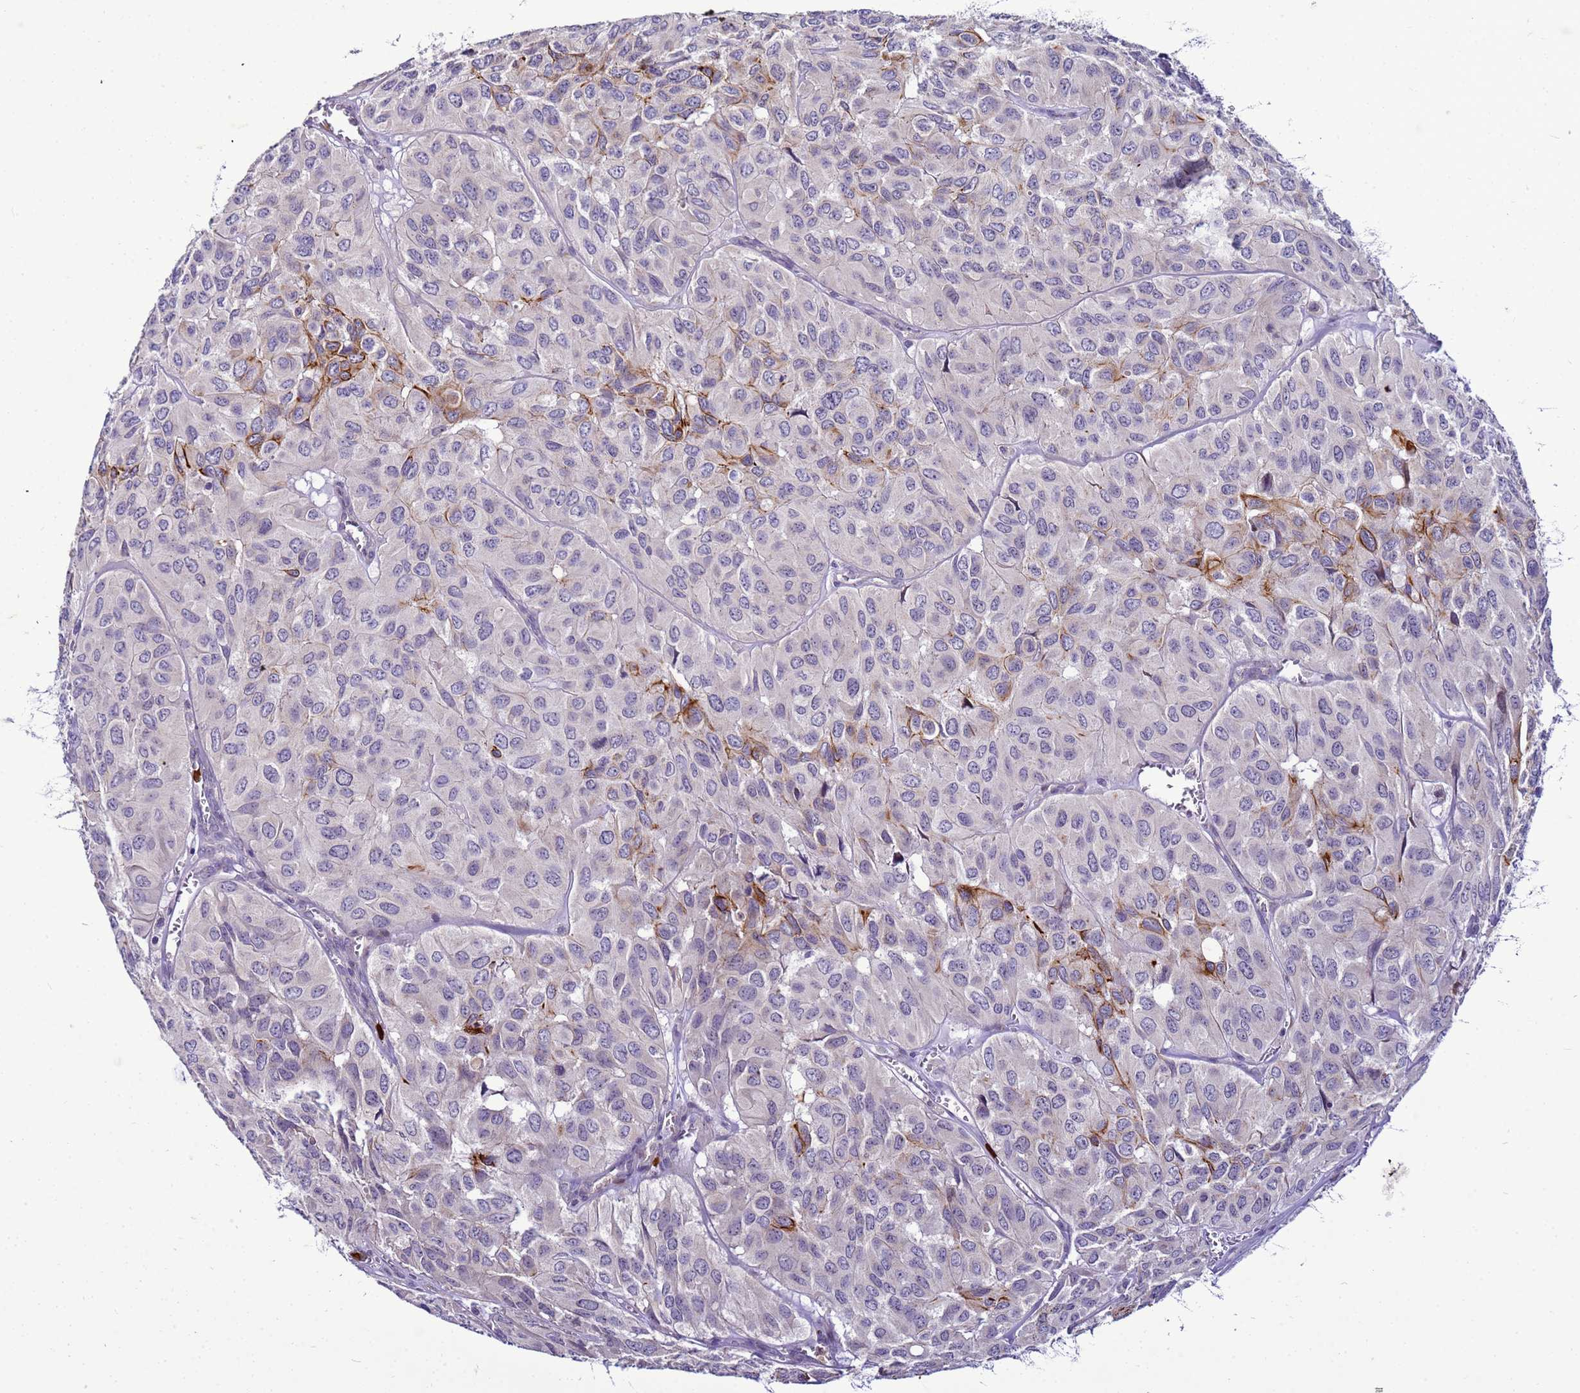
{"staining": {"intensity": "negative", "quantity": "none", "location": "none"}, "tissue": "head and neck cancer", "cell_type": "Tumor cells", "image_type": "cancer", "snomed": [{"axis": "morphology", "description": "Adenocarcinoma, NOS"}, {"axis": "topography", "description": "Salivary gland, NOS"}, {"axis": "topography", "description": "Head-Neck"}], "caption": "High magnification brightfield microscopy of adenocarcinoma (head and neck) stained with DAB (brown) and counterstained with hematoxylin (blue): tumor cells show no significant staining.", "gene": "VPS4B", "patient": {"sex": "female", "age": 76}}